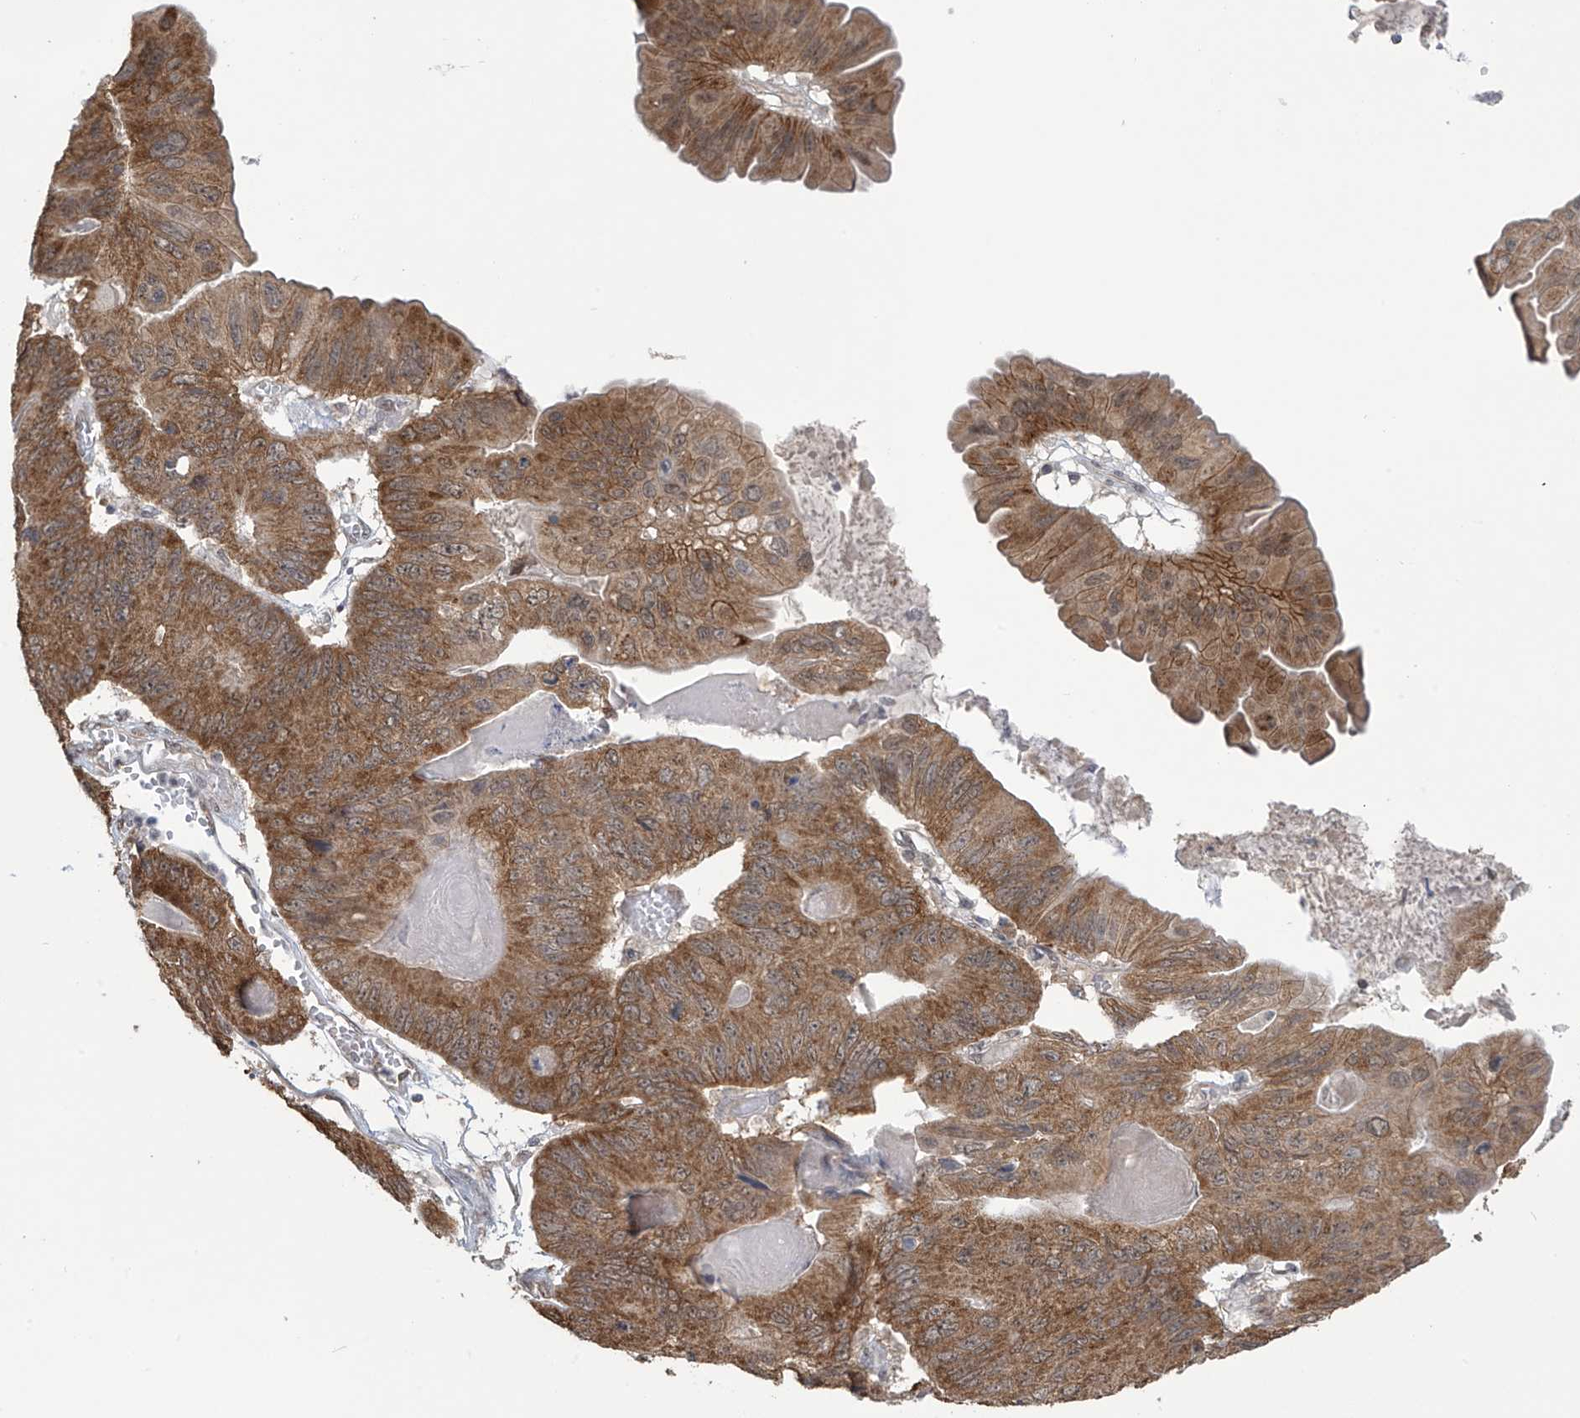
{"staining": {"intensity": "moderate", "quantity": ">75%", "location": "cytoplasmic/membranous,nuclear"}, "tissue": "ovarian cancer", "cell_type": "Tumor cells", "image_type": "cancer", "snomed": [{"axis": "morphology", "description": "Cystadenocarcinoma, mucinous, NOS"}, {"axis": "topography", "description": "Ovary"}], "caption": "IHC (DAB) staining of human ovarian mucinous cystadenocarcinoma demonstrates moderate cytoplasmic/membranous and nuclear protein staining in about >75% of tumor cells.", "gene": "KIAA1522", "patient": {"sex": "female", "age": 61}}